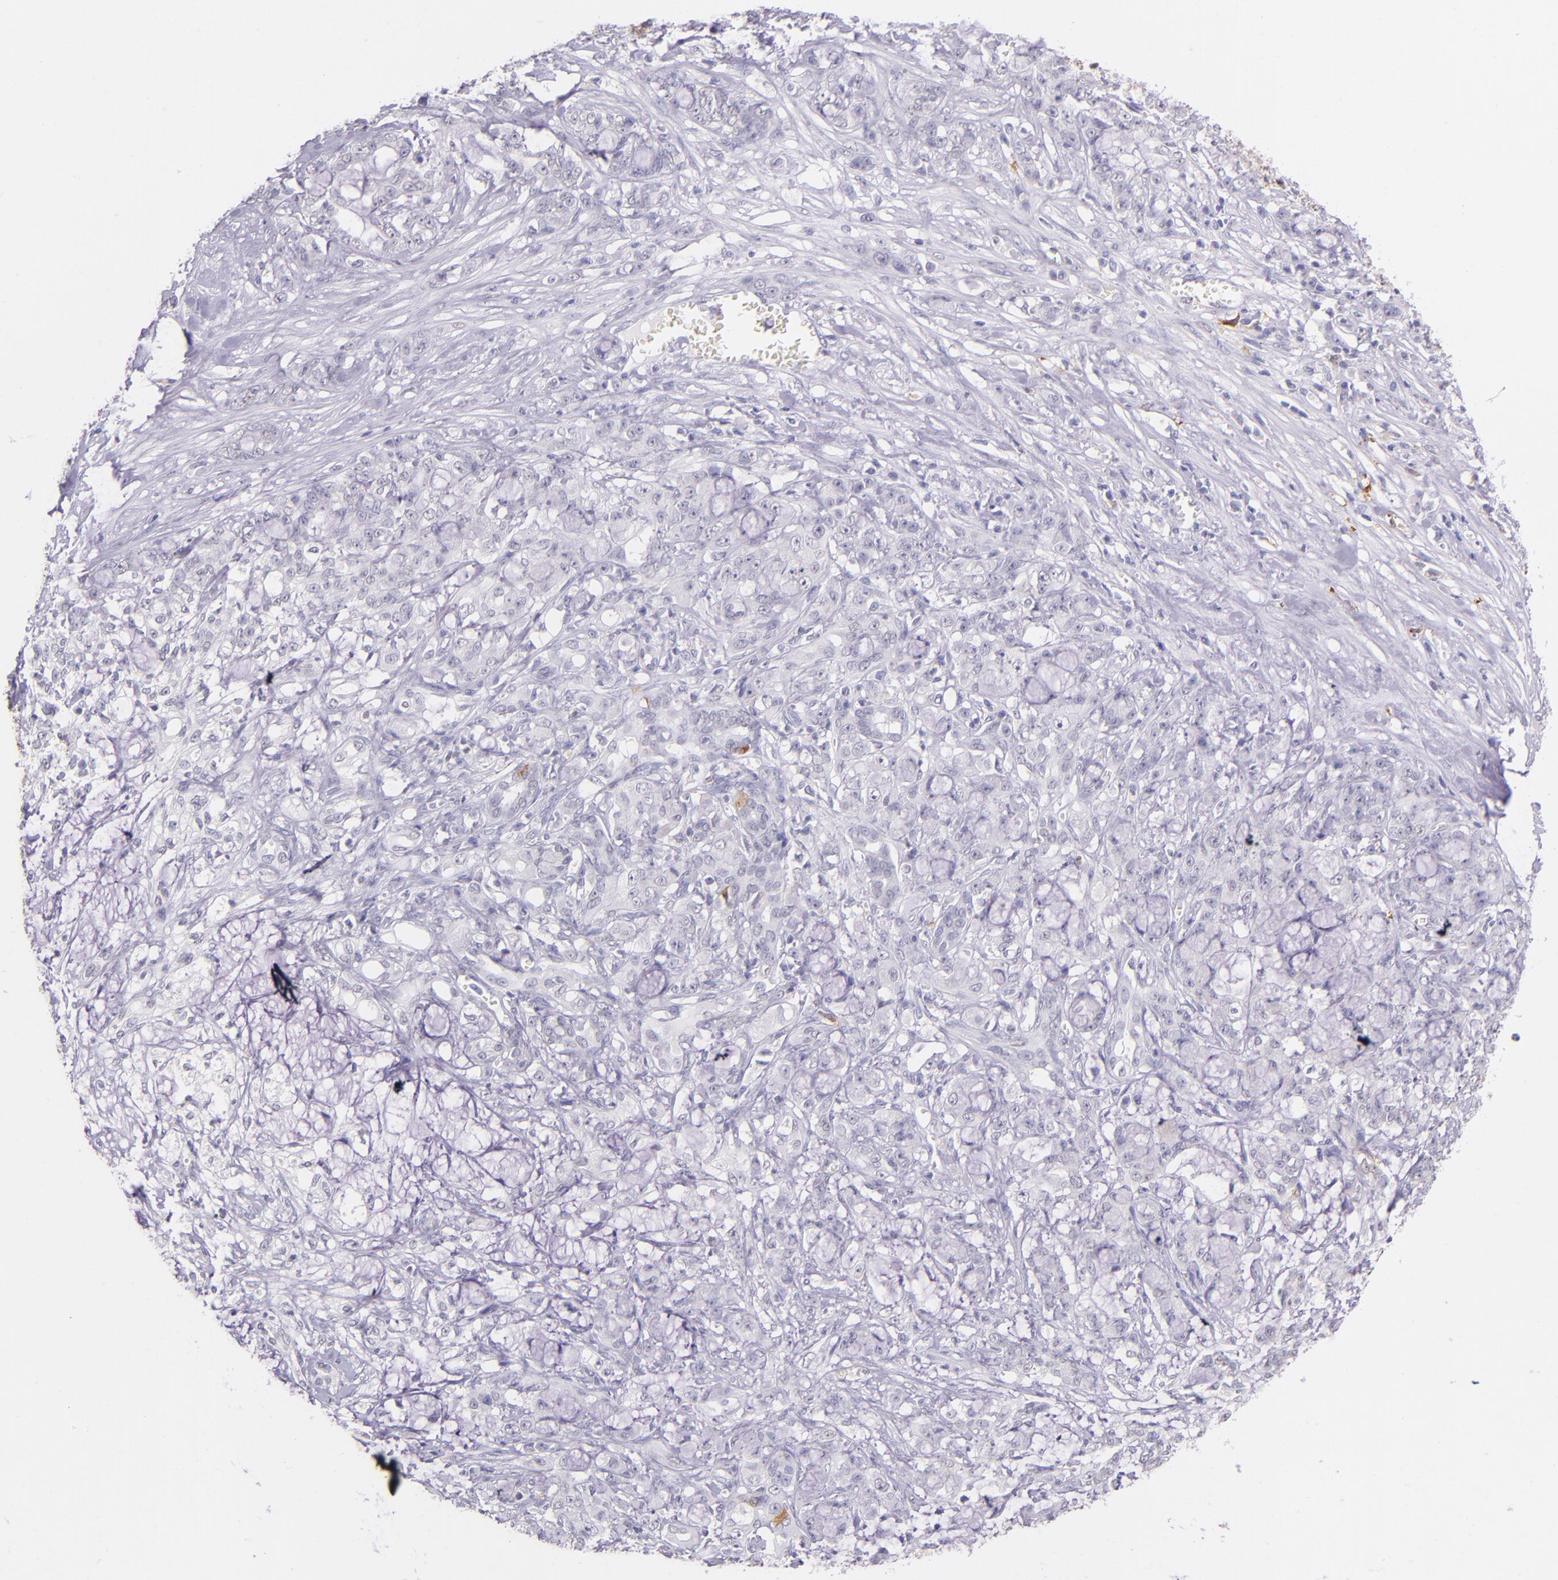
{"staining": {"intensity": "negative", "quantity": "none", "location": "none"}, "tissue": "pancreatic cancer", "cell_type": "Tumor cells", "image_type": "cancer", "snomed": [{"axis": "morphology", "description": "Adenocarcinoma, NOS"}, {"axis": "topography", "description": "Pancreas"}], "caption": "Immunohistochemistry (IHC) of pancreatic cancer demonstrates no expression in tumor cells.", "gene": "RTN1", "patient": {"sex": "female", "age": 73}}